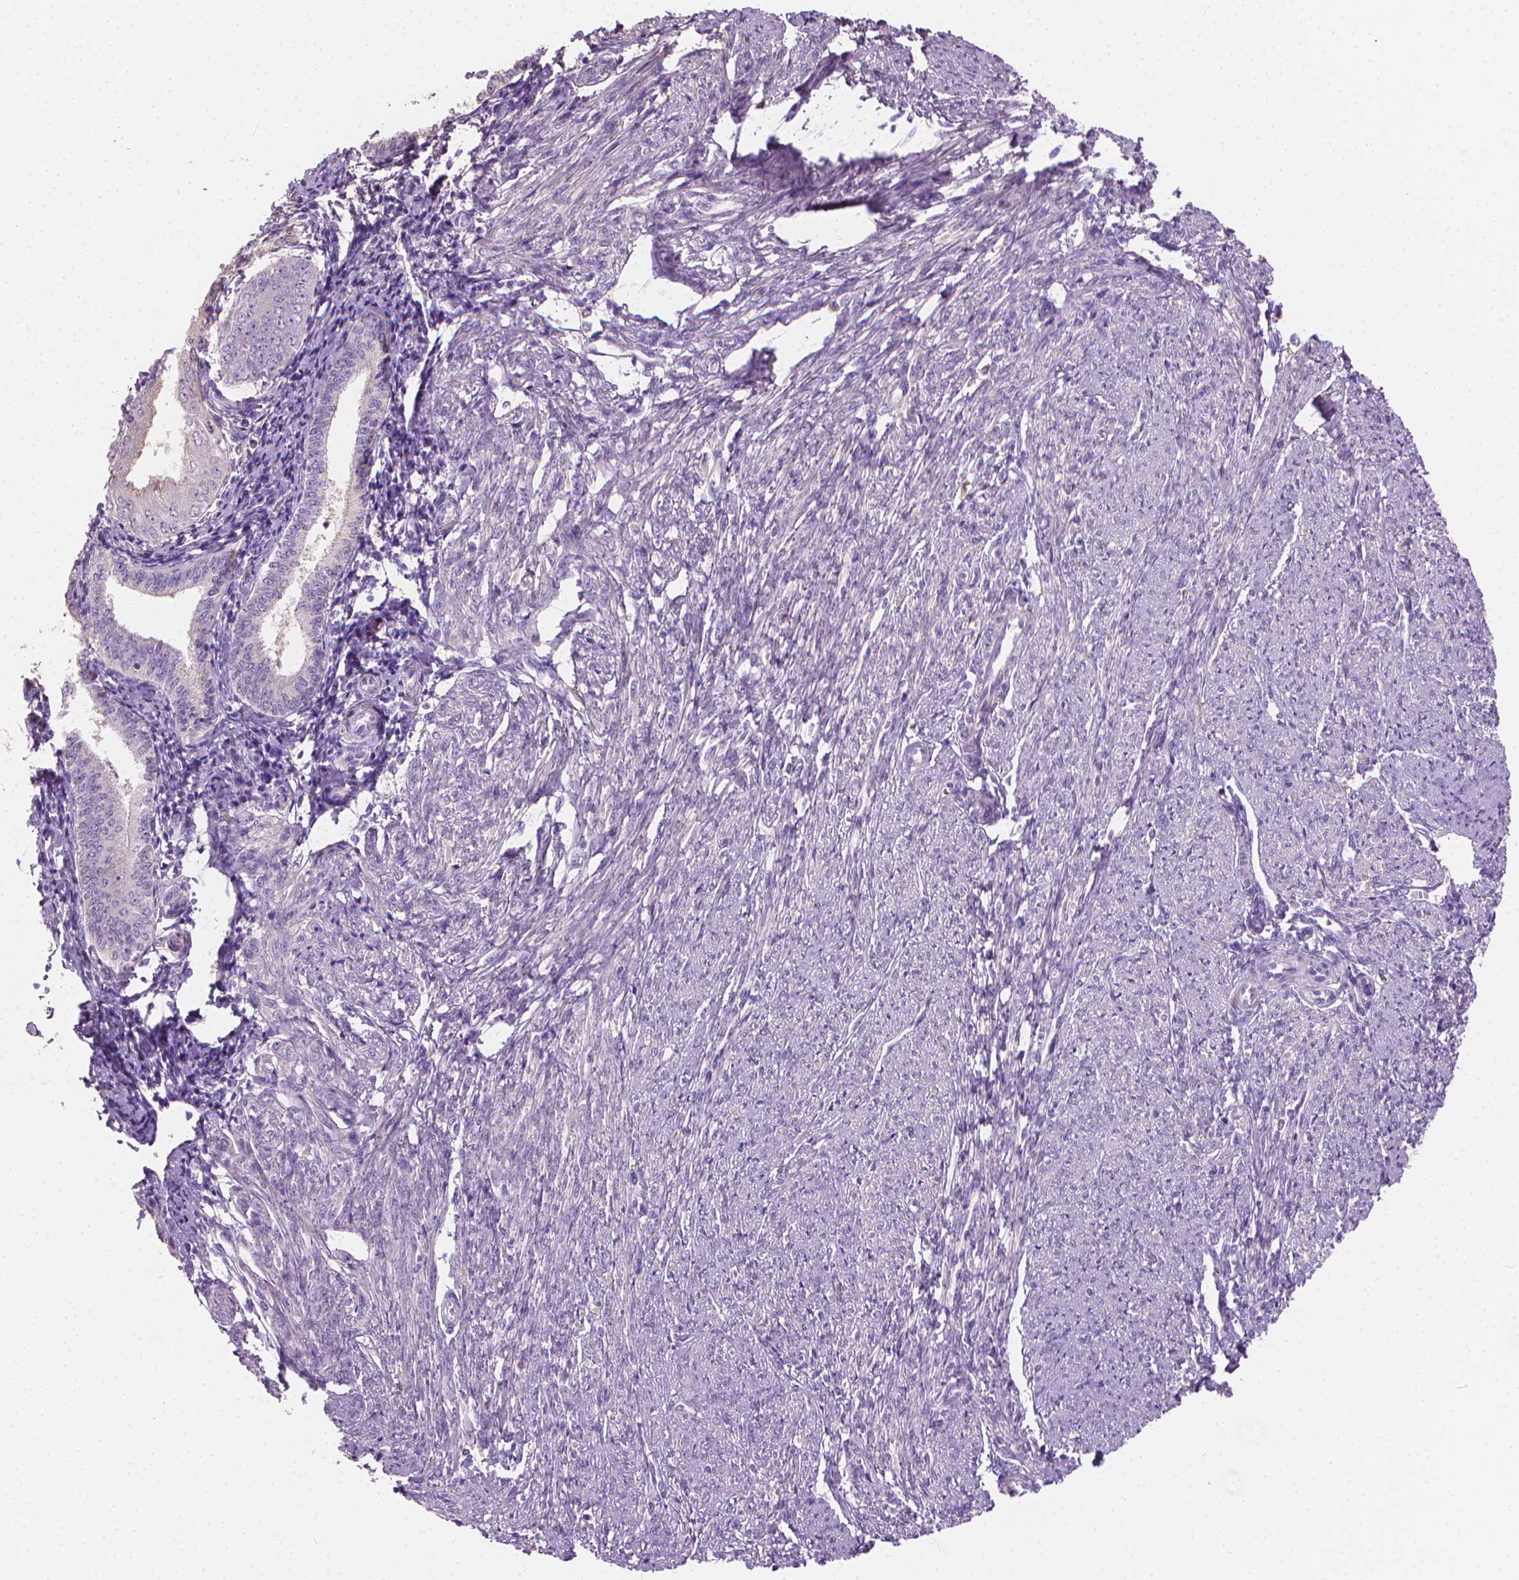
{"staining": {"intensity": "negative", "quantity": "none", "location": "none"}, "tissue": "smooth muscle", "cell_type": "Smooth muscle cells", "image_type": "normal", "snomed": [{"axis": "morphology", "description": "Normal tissue, NOS"}, {"axis": "topography", "description": "Smooth muscle"}], "caption": "A micrograph of smooth muscle stained for a protein exhibits no brown staining in smooth muscle cells. (DAB (3,3'-diaminobenzidine) immunohistochemistry (IHC) with hematoxylin counter stain).", "gene": "CABCOCO1", "patient": {"sex": "female", "age": 65}}